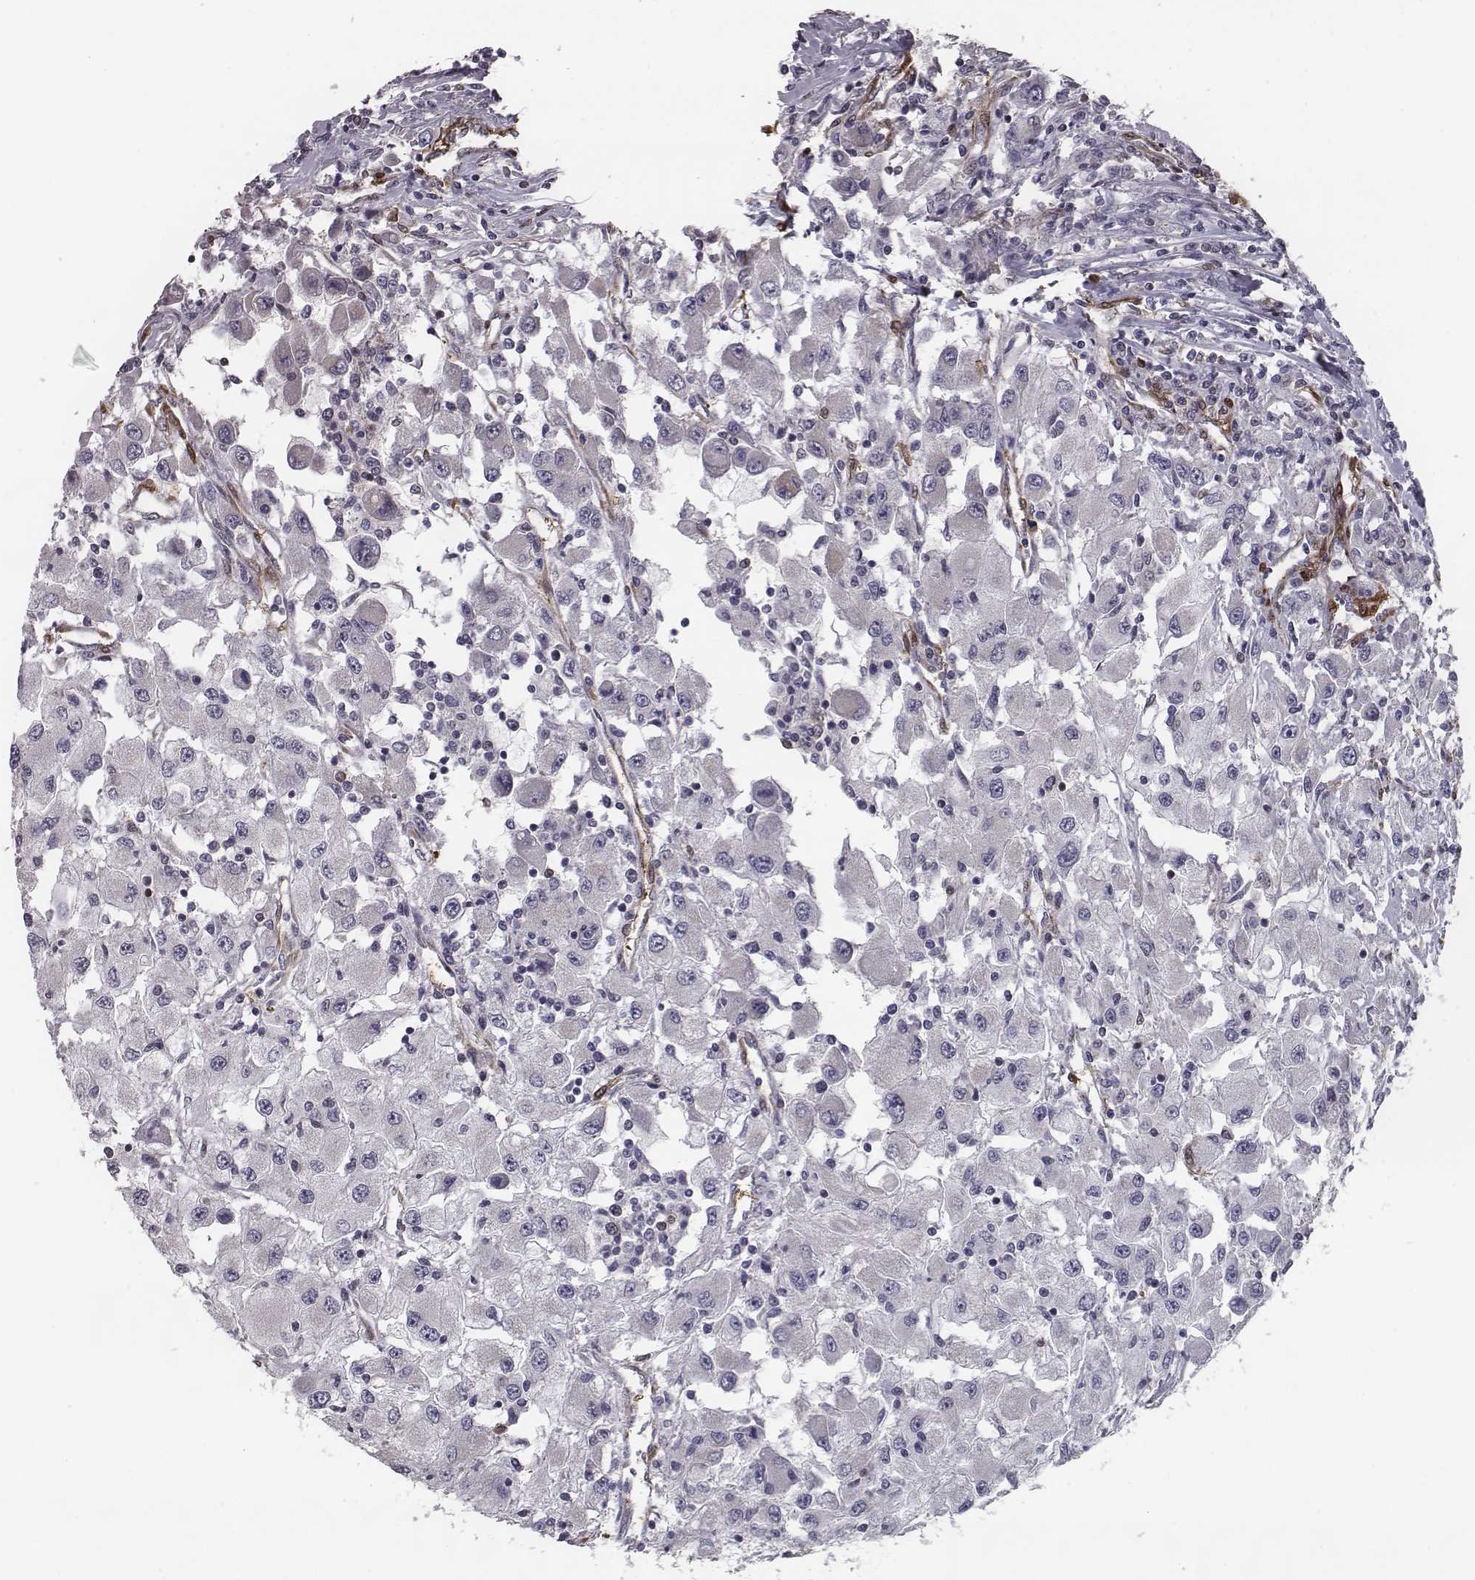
{"staining": {"intensity": "negative", "quantity": "none", "location": "none"}, "tissue": "renal cancer", "cell_type": "Tumor cells", "image_type": "cancer", "snomed": [{"axis": "morphology", "description": "Adenocarcinoma, NOS"}, {"axis": "topography", "description": "Kidney"}], "caption": "Immunohistochemistry photomicrograph of neoplastic tissue: human renal cancer (adenocarcinoma) stained with DAB (3,3'-diaminobenzidine) displays no significant protein expression in tumor cells. (DAB (3,3'-diaminobenzidine) IHC visualized using brightfield microscopy, high magnification).", "gene": "ISYNA1", "patient": {"sex": "female", "age": 67}}